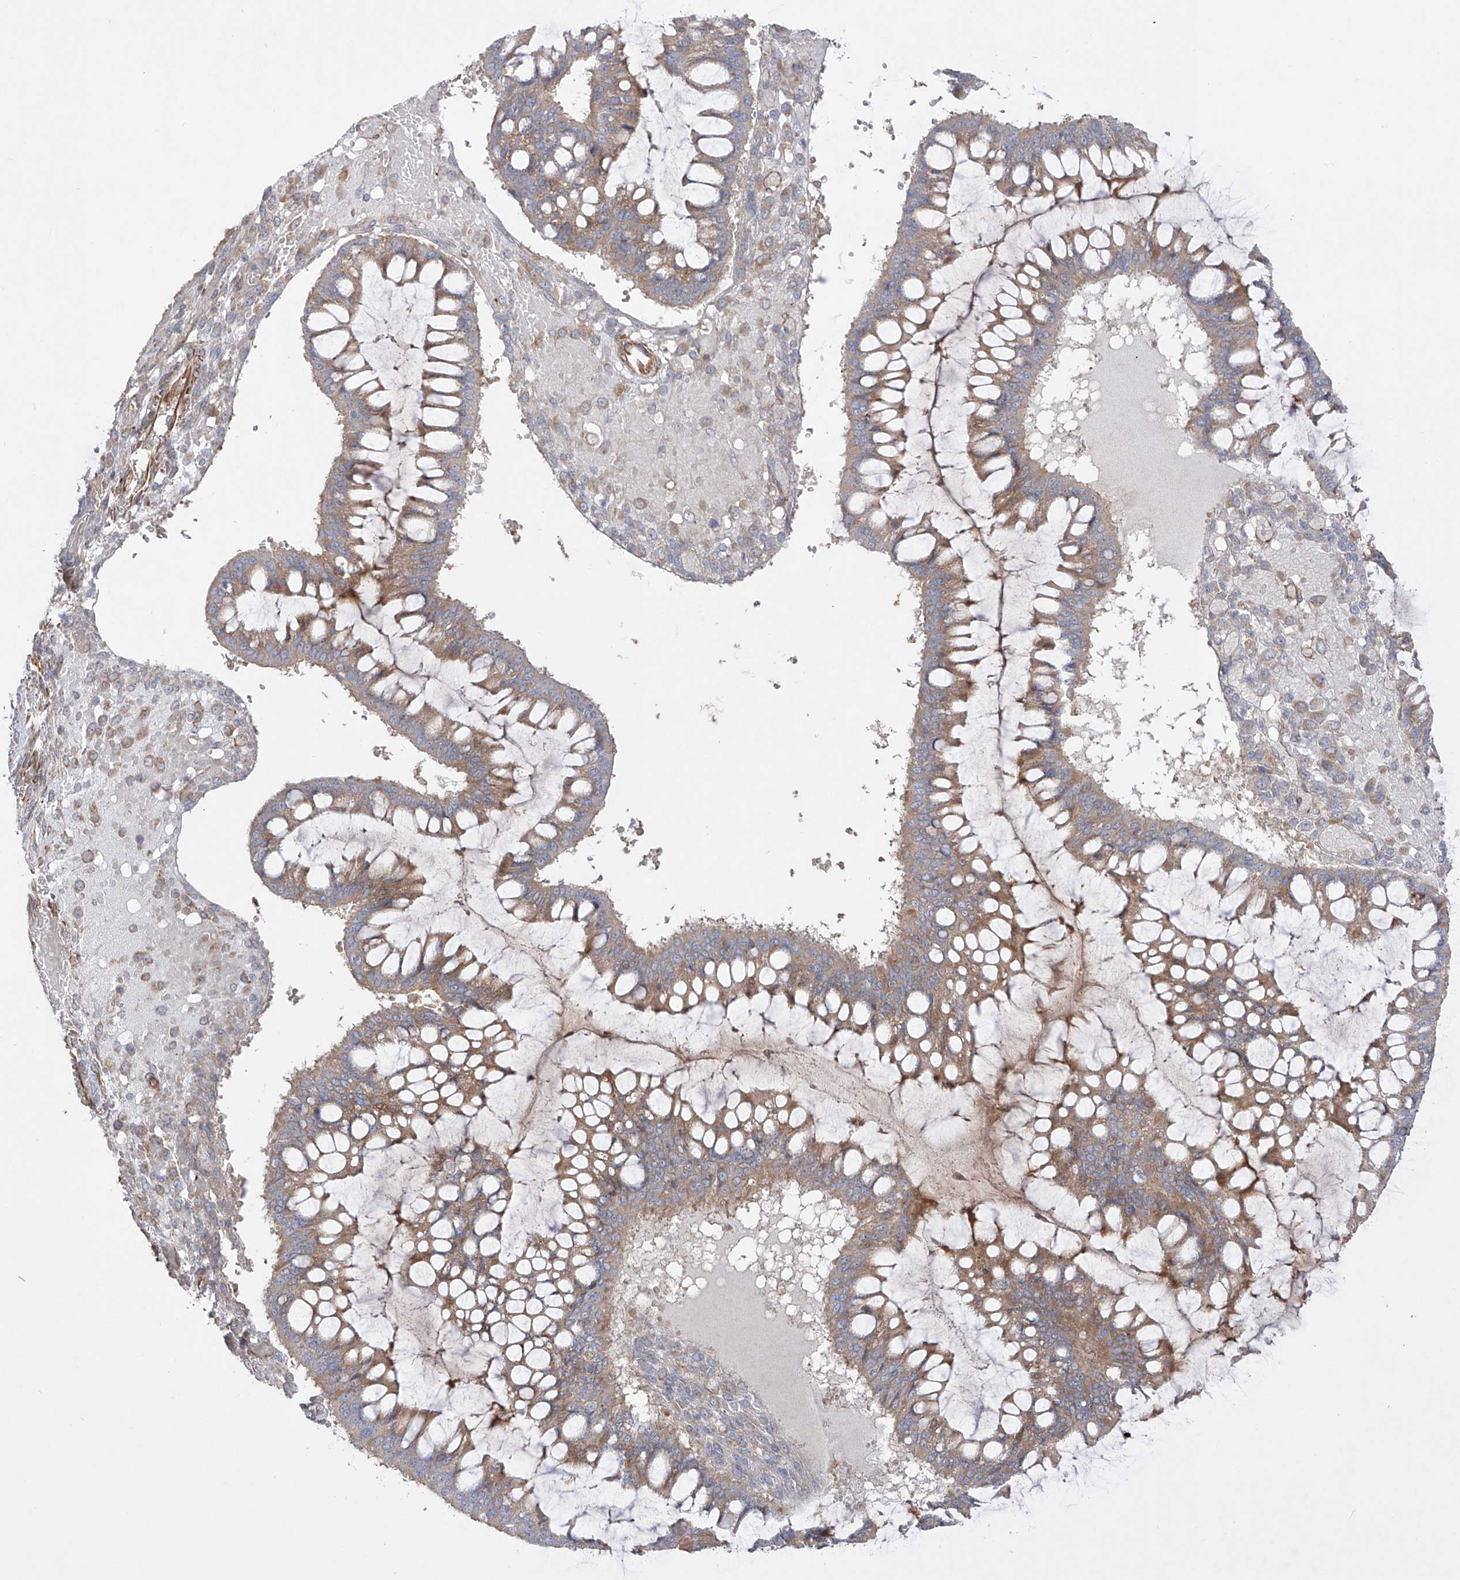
{"staining": {"intensity": "weak", "quantity": ">75%", "location": "cytoplasmic/membranous"}, "tissue": "ovarian cancer", "cell_type": "Tumor cells", "image_type": "cancer", "snomed": [{"axis": "morphology", "description": "Cystadenocarcinoma, mucinous, NOS"}, {"axis": "topography", "description": "Ovary"}], "caption": "Immunohistochemical staining of human ovarian mucinous cystadenocarcinoma shows low levels of weak cytoplasmic/membranous protein expression in about >75% of tumor cells. Using DAB (brown) and hematoxylin (blue) stains, captured at high magnification using brightfield microscopy.", "gene": "YKT6", "patient": {"sex": "female", "age": 73}}